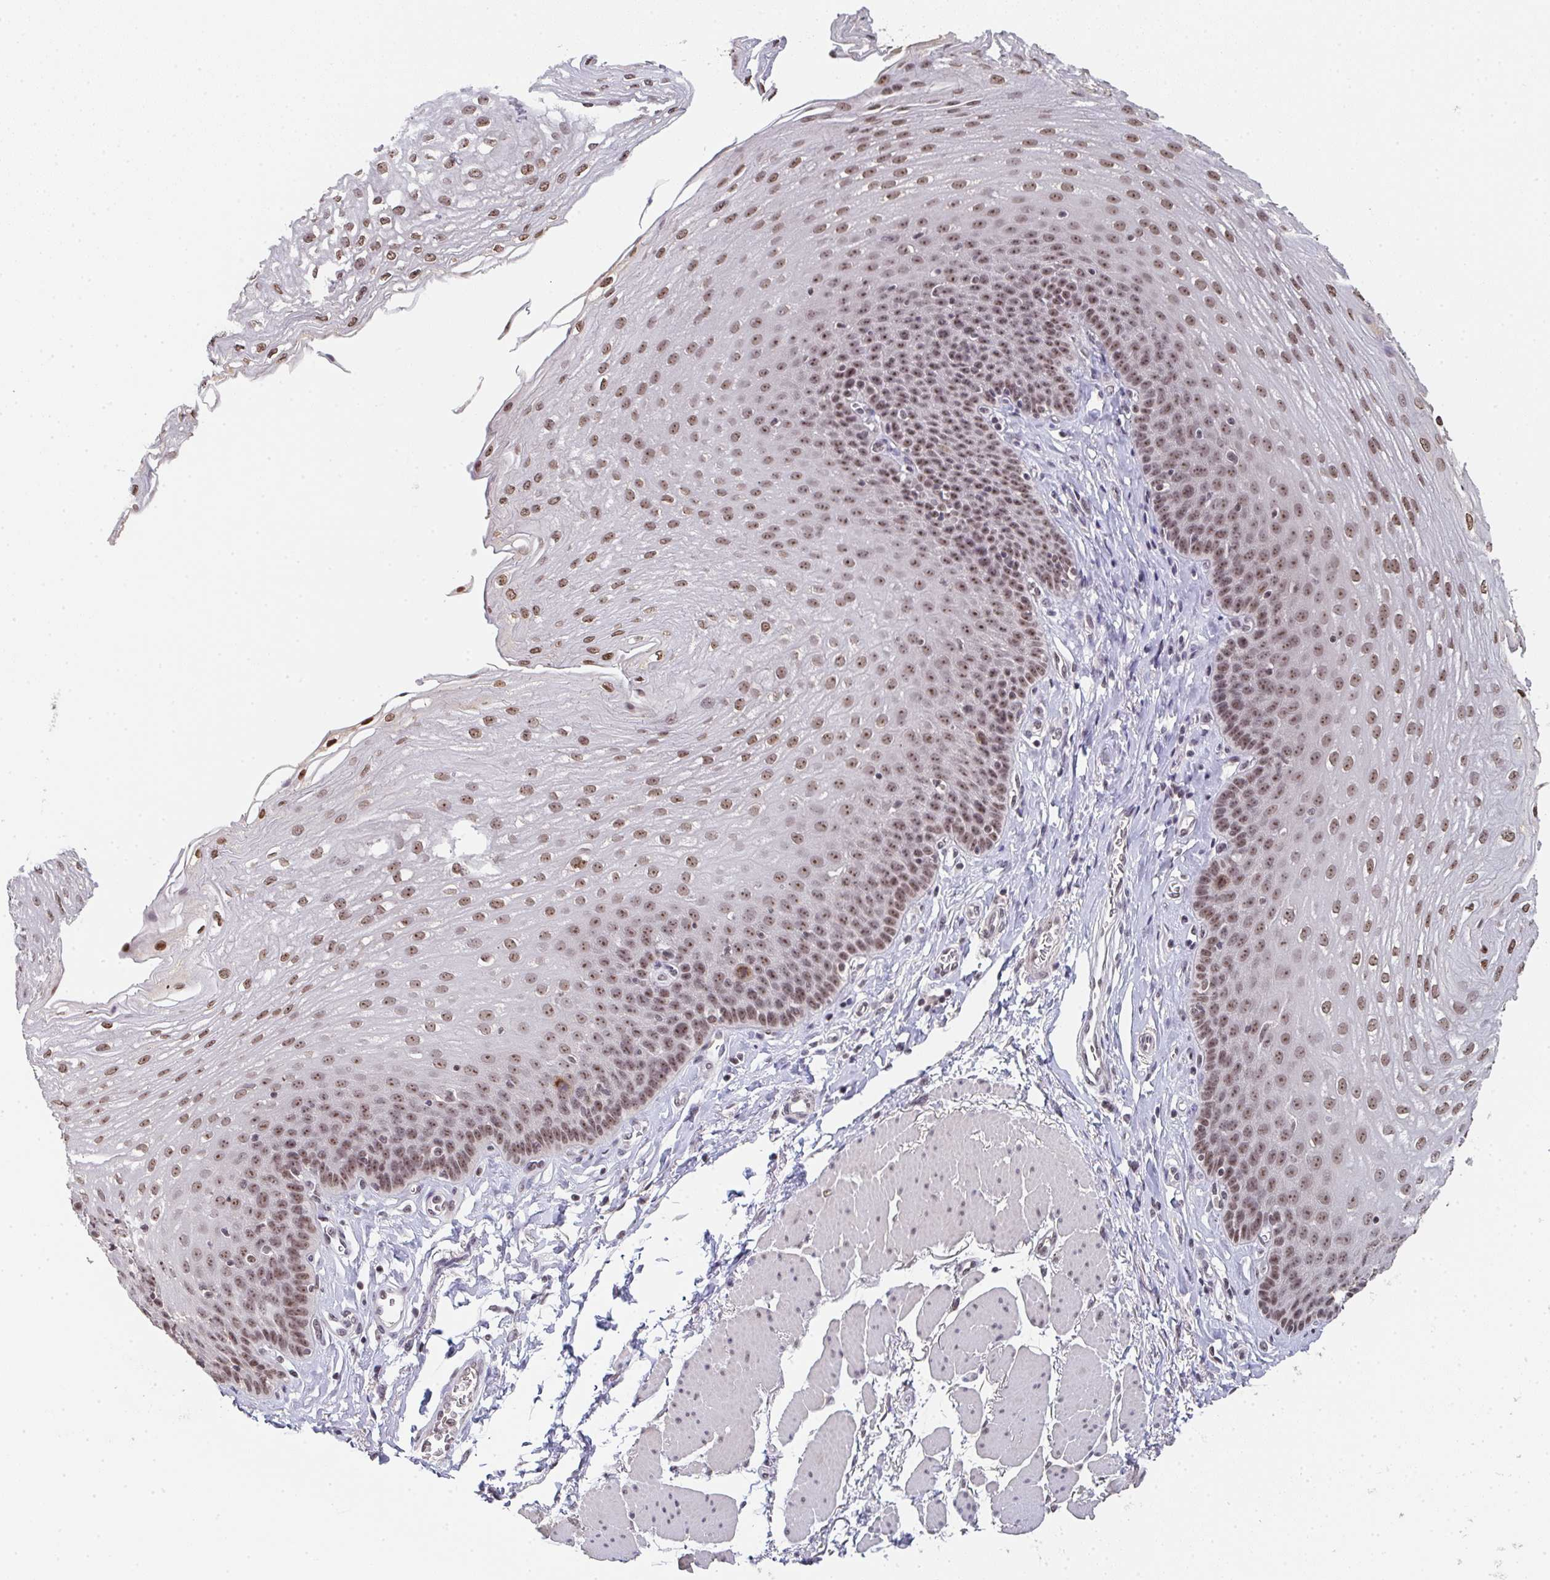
{"staining": {"intensity": "moderate", "quantity": ">75%", "location": "nuclear"}, "tissue": "esophagus", "cell_type": "Squamous epithelial cells", "image_type": "normal", "snomed": [{"axis": "morphology", "description": "Normal tissue, NOS"}, {"axis": "topography", "description": "Esophagus"}], "caption": "Immunohistochemistry (IHC) histopathology image of normal esophagus: human esophagus stained using immunohistochemistry displays medium levels of moderate protein expression localized specifically in the nuclear of squamous epithelial cells, appearing as a nuclear brown color.", "gene": "DKC1", "patient": {"sex": "female", "age": 81}}